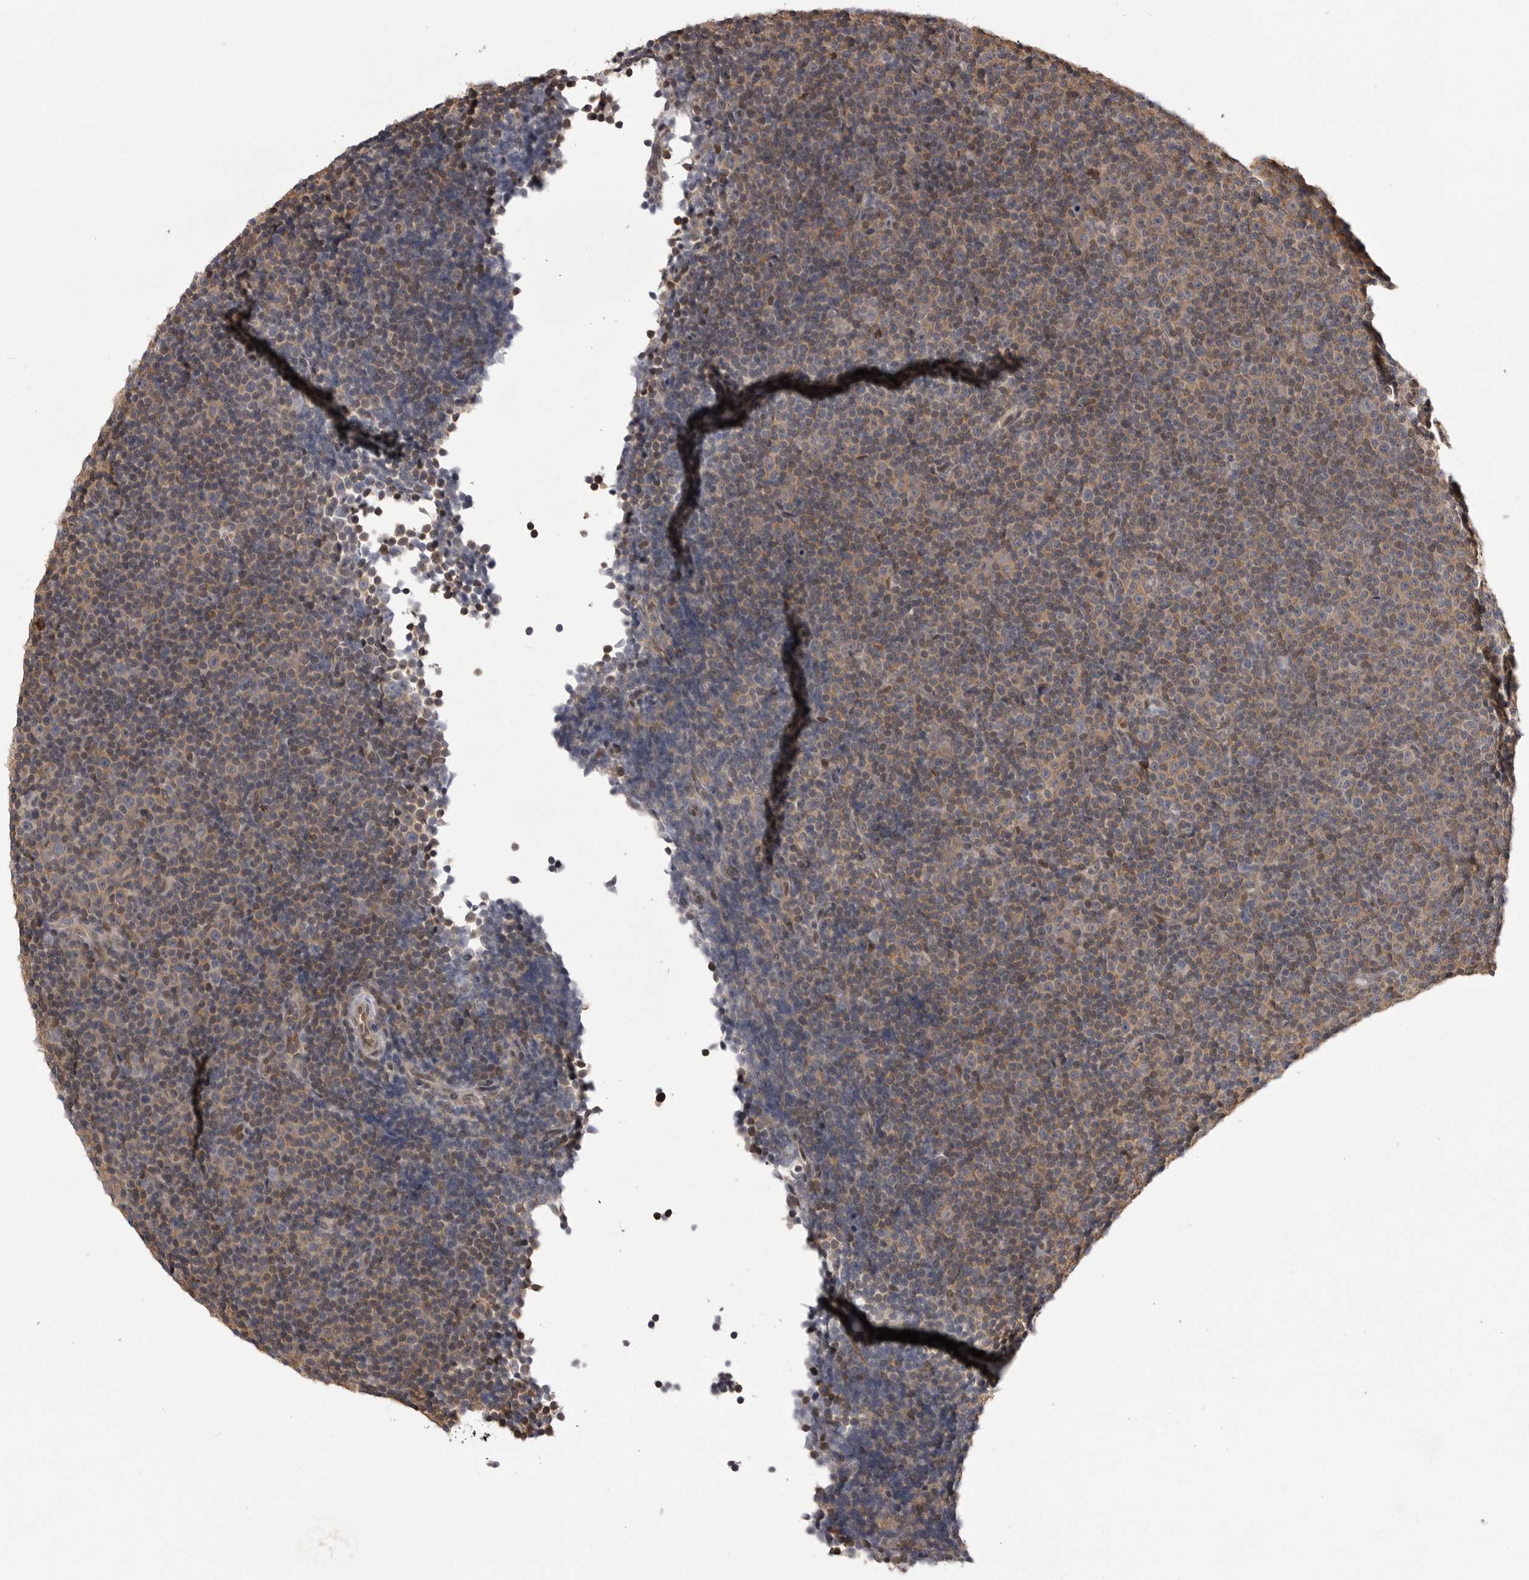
{"staining": {"intensity": "negative", "quantity": "none", "location": "none"}, "tissue": "lymphoma", "cell_type": "Tumor cells", "image_type": "cancer", "snomed": [{"axis": "morphology", "description": "Malignant lymphoma, non-Hodgkin's type, Low grade"}, {"axis": "topography", "description": "Lymph node"}], "caption": "Protein analysis of lymphoma exhibits no significant staining in tumor cells. (DAB (3,3'-diaminobenzidine) immunohistochemistry visualized using brightfield microscopy, high magnification).", "gene": "SNX16", "patient": {"sex": "female", "age": 67}}